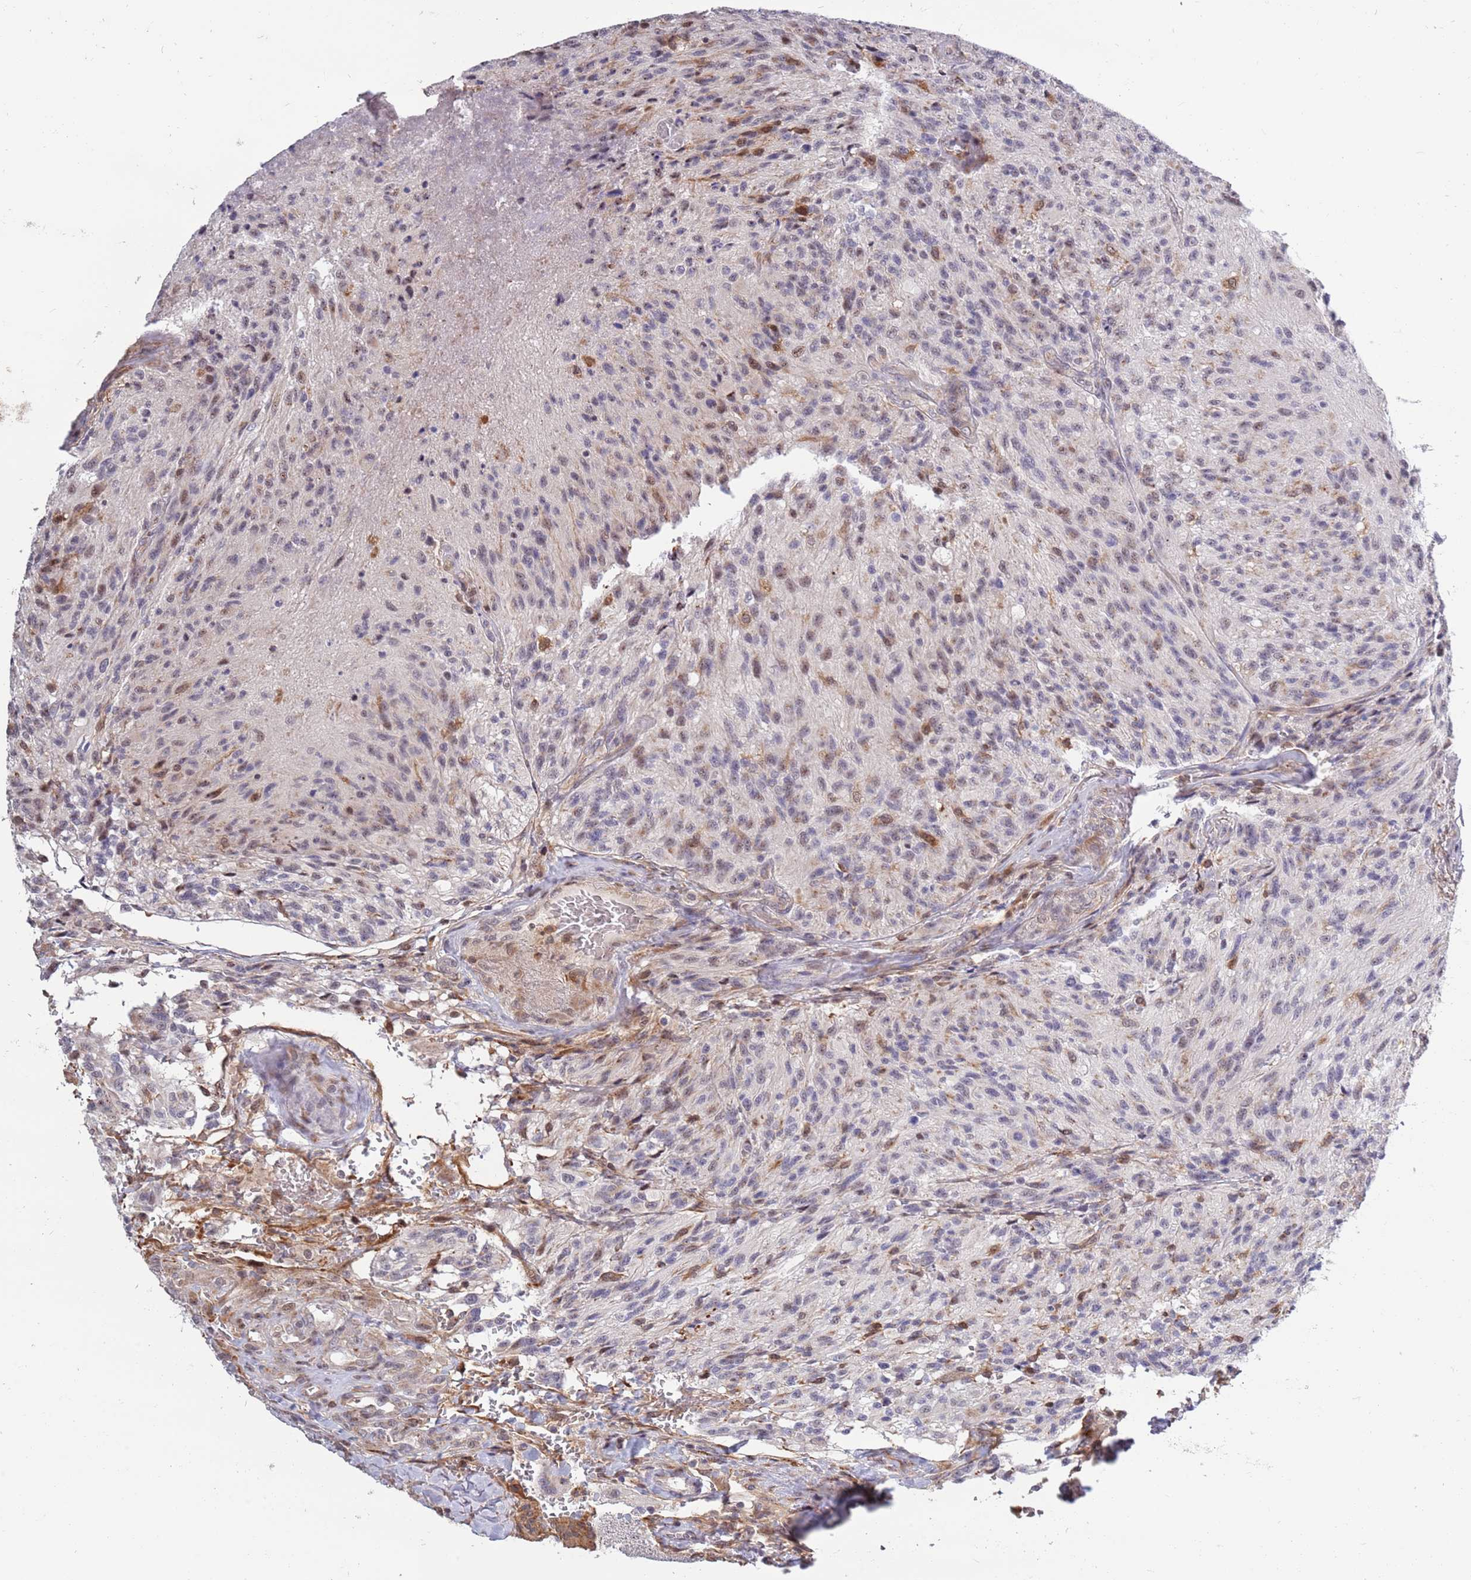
{"staining": {"intensity": "weak", "quantity": "<25%", "location": "nuclear"}, "tissue": "glioma", "cell_type": "Tumor cells", "image_type": "cancer", "snomed": [{"axis": "morphology", "description": "Normal tissue, NOS"}, {"axis": "morphology", "description": "Glioma, malignant, High grade"}, {"axis": "topography", "description": "Cerebral cortex"}], "caption": "IHC photomicrograph of human high-grade glioma (malignant) stained for a protein (brown), which displays no staining in tumor cells.", "gene": "CCNJL", "patient": {"sex": "male", "age": 56}}